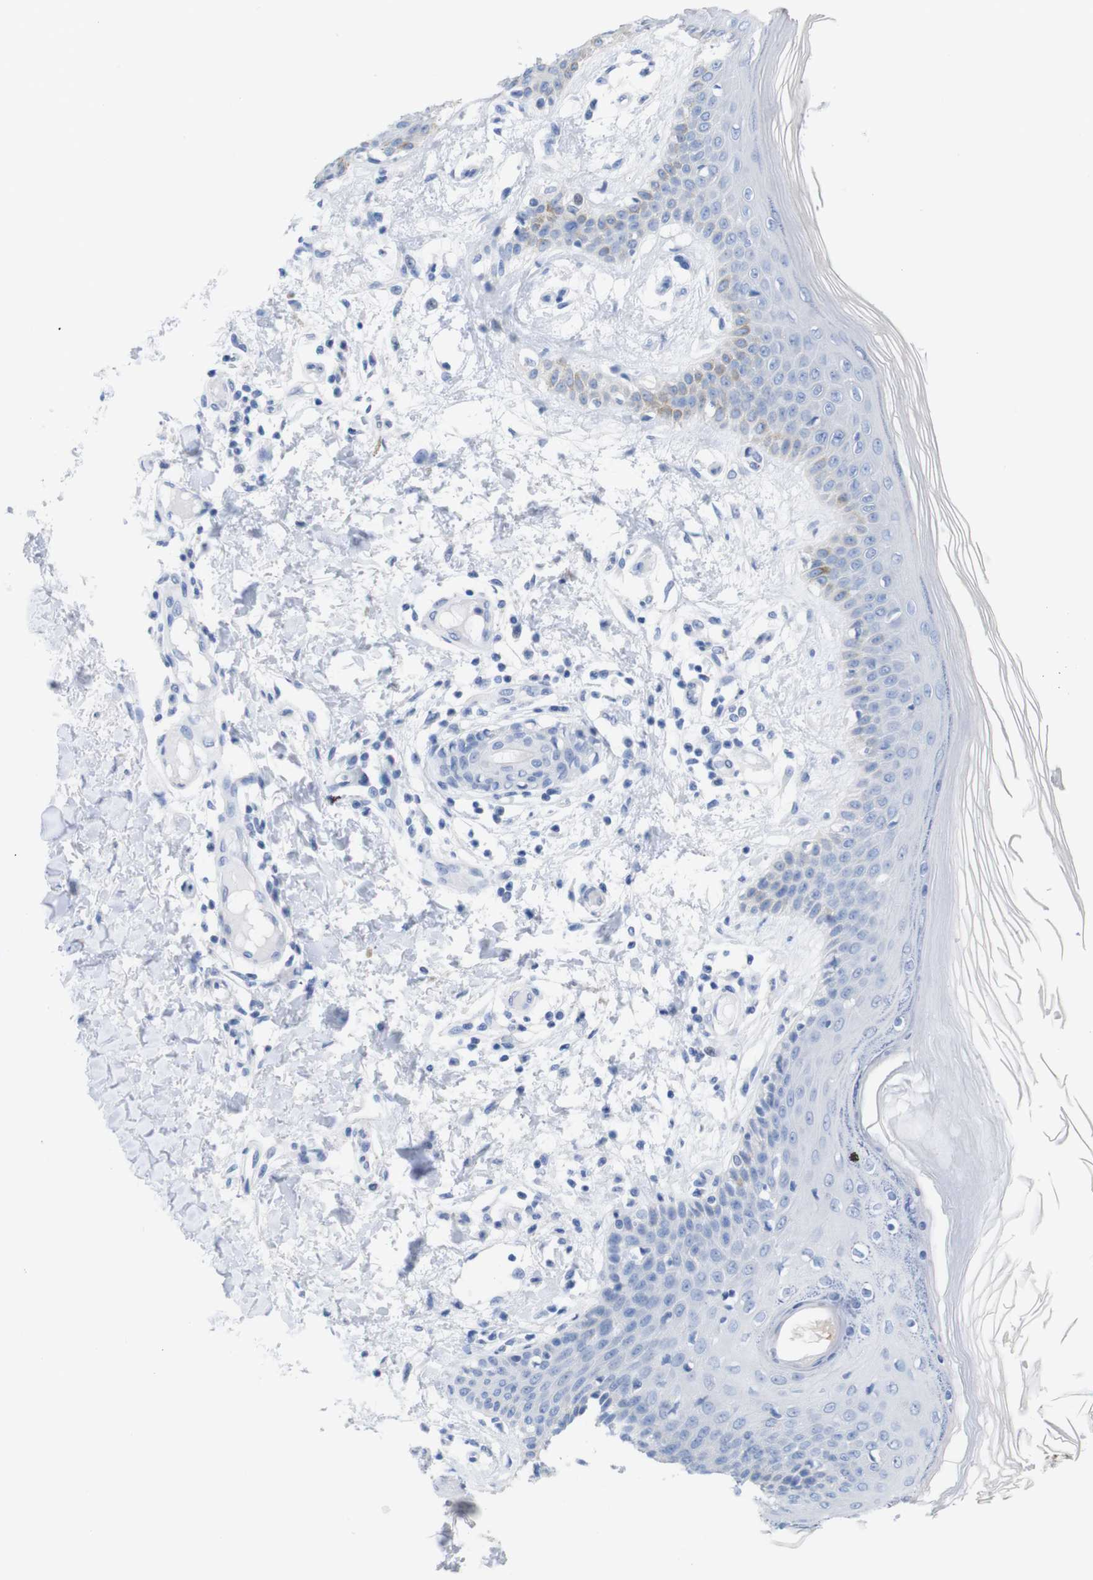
{"staining": {"intensity": "negative", "quantity": "none", "location": "none"}, "tissue": "skin", "cell_type": "Fibroblasts", "image_type": "normal", "snomed": [{"axis": "morphology", "description": "Normal tissue, NOS"}, {"axis": "topography", "description": "Skin"}], "caption": "IHC image of normal skin: human skin stained with DAB (3,3'-diaminobenzidine) shows no significant protein expression in fibroblasts. (Stains: DAB immunohistochemistry with hematoxylin counter stain, Microscopy: brightfield microscopy at high magnification).", "gene": "PNMA1", "patient": {"sex": "male", "age": 53}}